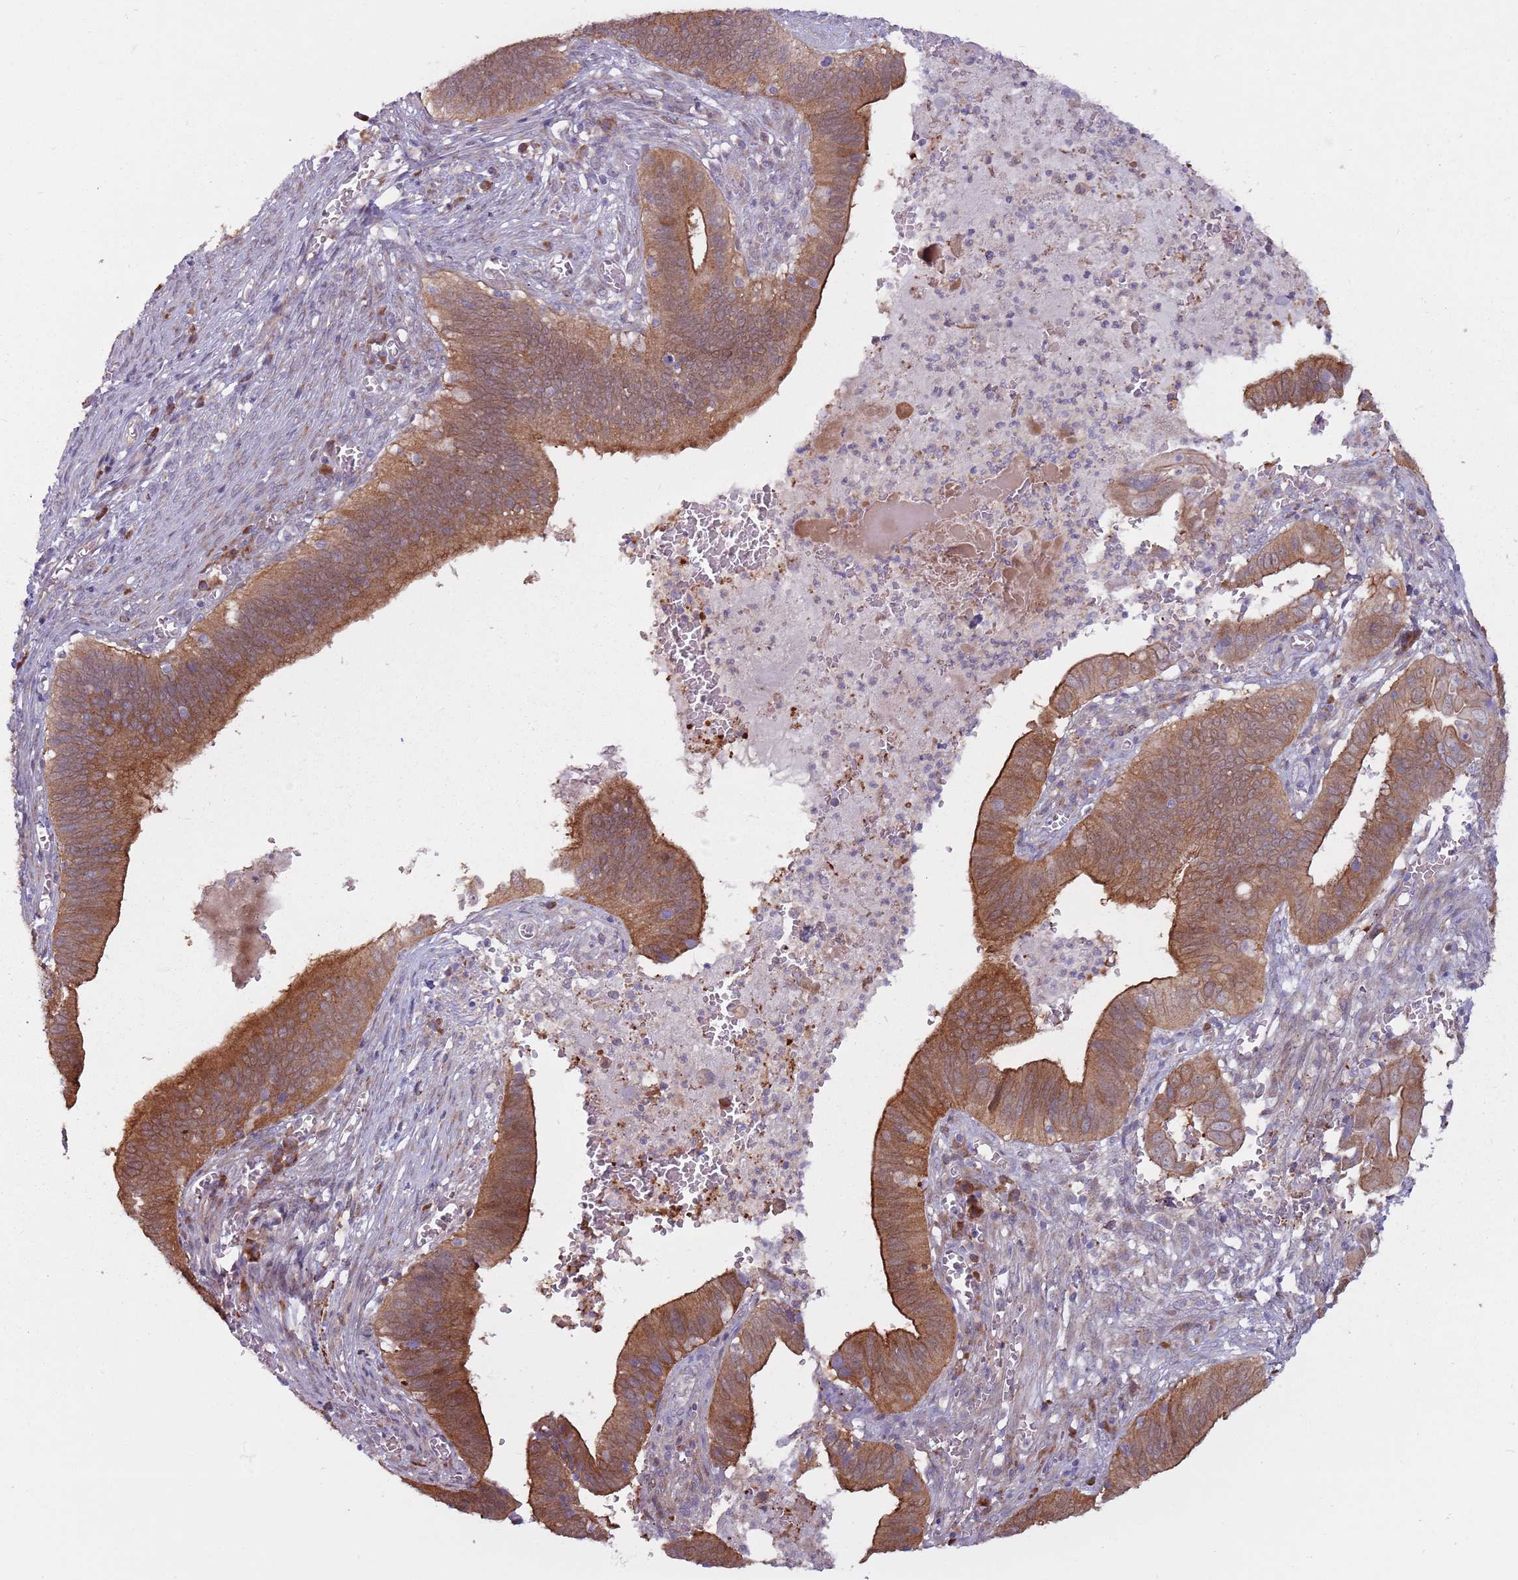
{"staining": {"intensity": "strong", "quantity": ">75%", "location": "cytoplasmic/membranous"}, "tissue": "cervical cancer", "cell_type": "Tumor cells", "image_type": "cancer", "snomed": [{"axis": "morphology", "description": "Adenocarcinoma, NOS"}, {"axis": "topography", "description": "Cervix"}], "caption": "Tumor cells show strong cytoplasmic/membranous staining in about >75% of cells in cervical cancer. (DAB IHC, brown staining for protein, blue staining for nuclei).", "gene": "CCDC150", "patient": {"sex": "female", "age": 42}}